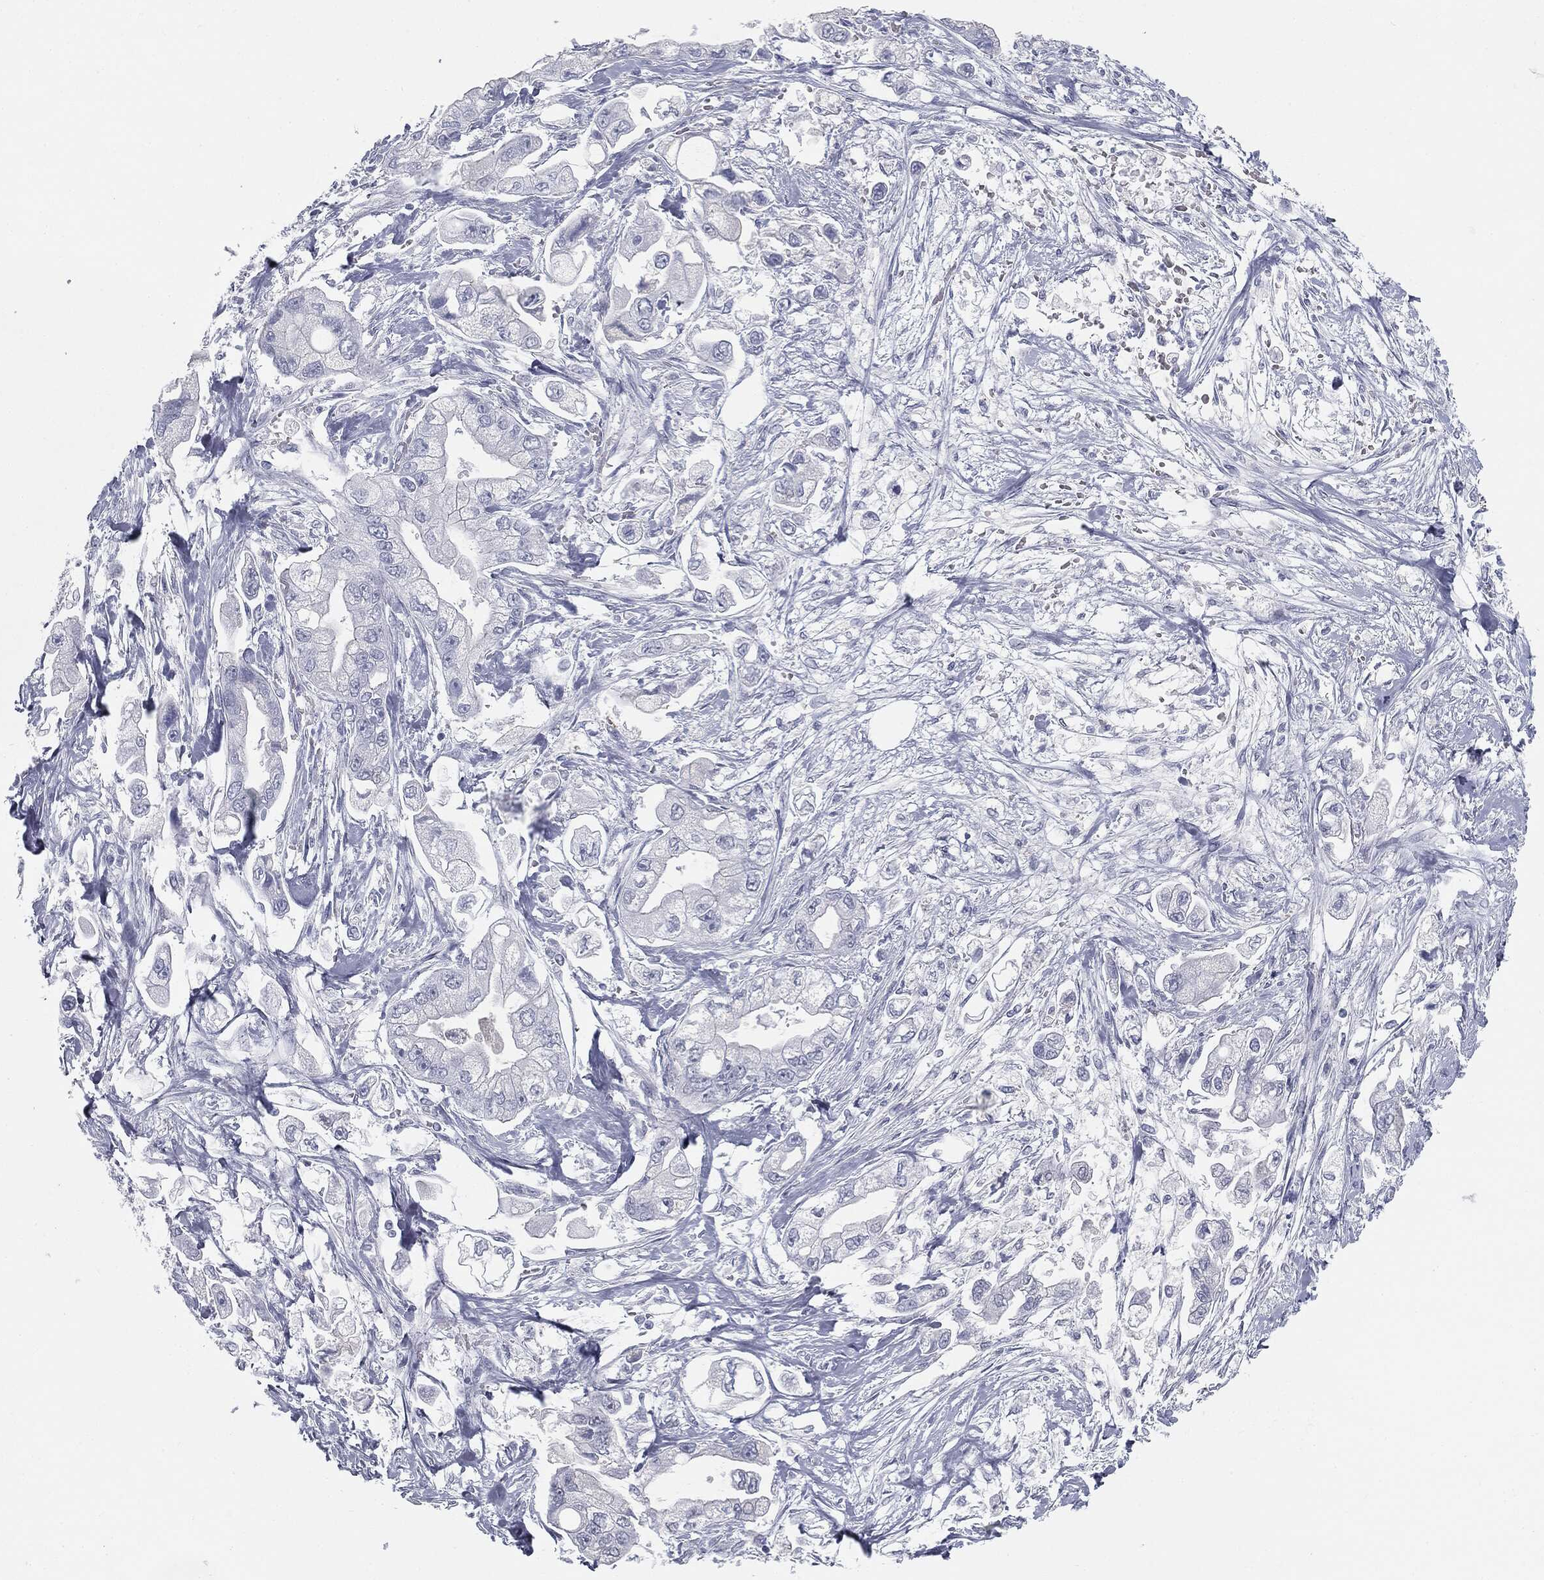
{"staining": {"intensity": "negative", "quantity": "none", "location": "none"}, "tissue": "stomach cancer", "cell_type": "Tumor cells", "image_type": "cancer", "snomed": [{"axis": "morphology", "description": "Adenocarcinoma, NOS"}, {"axis": "topography", "description": "Stomach"}], "caption": "Tumor cells show no significant protein staining in stomach cancer. (Immunohistochemistry (ihc), brightfield microscopy, high magnification).", "gene": "TPO", "patient": {"sex": "male", "age": 62}}